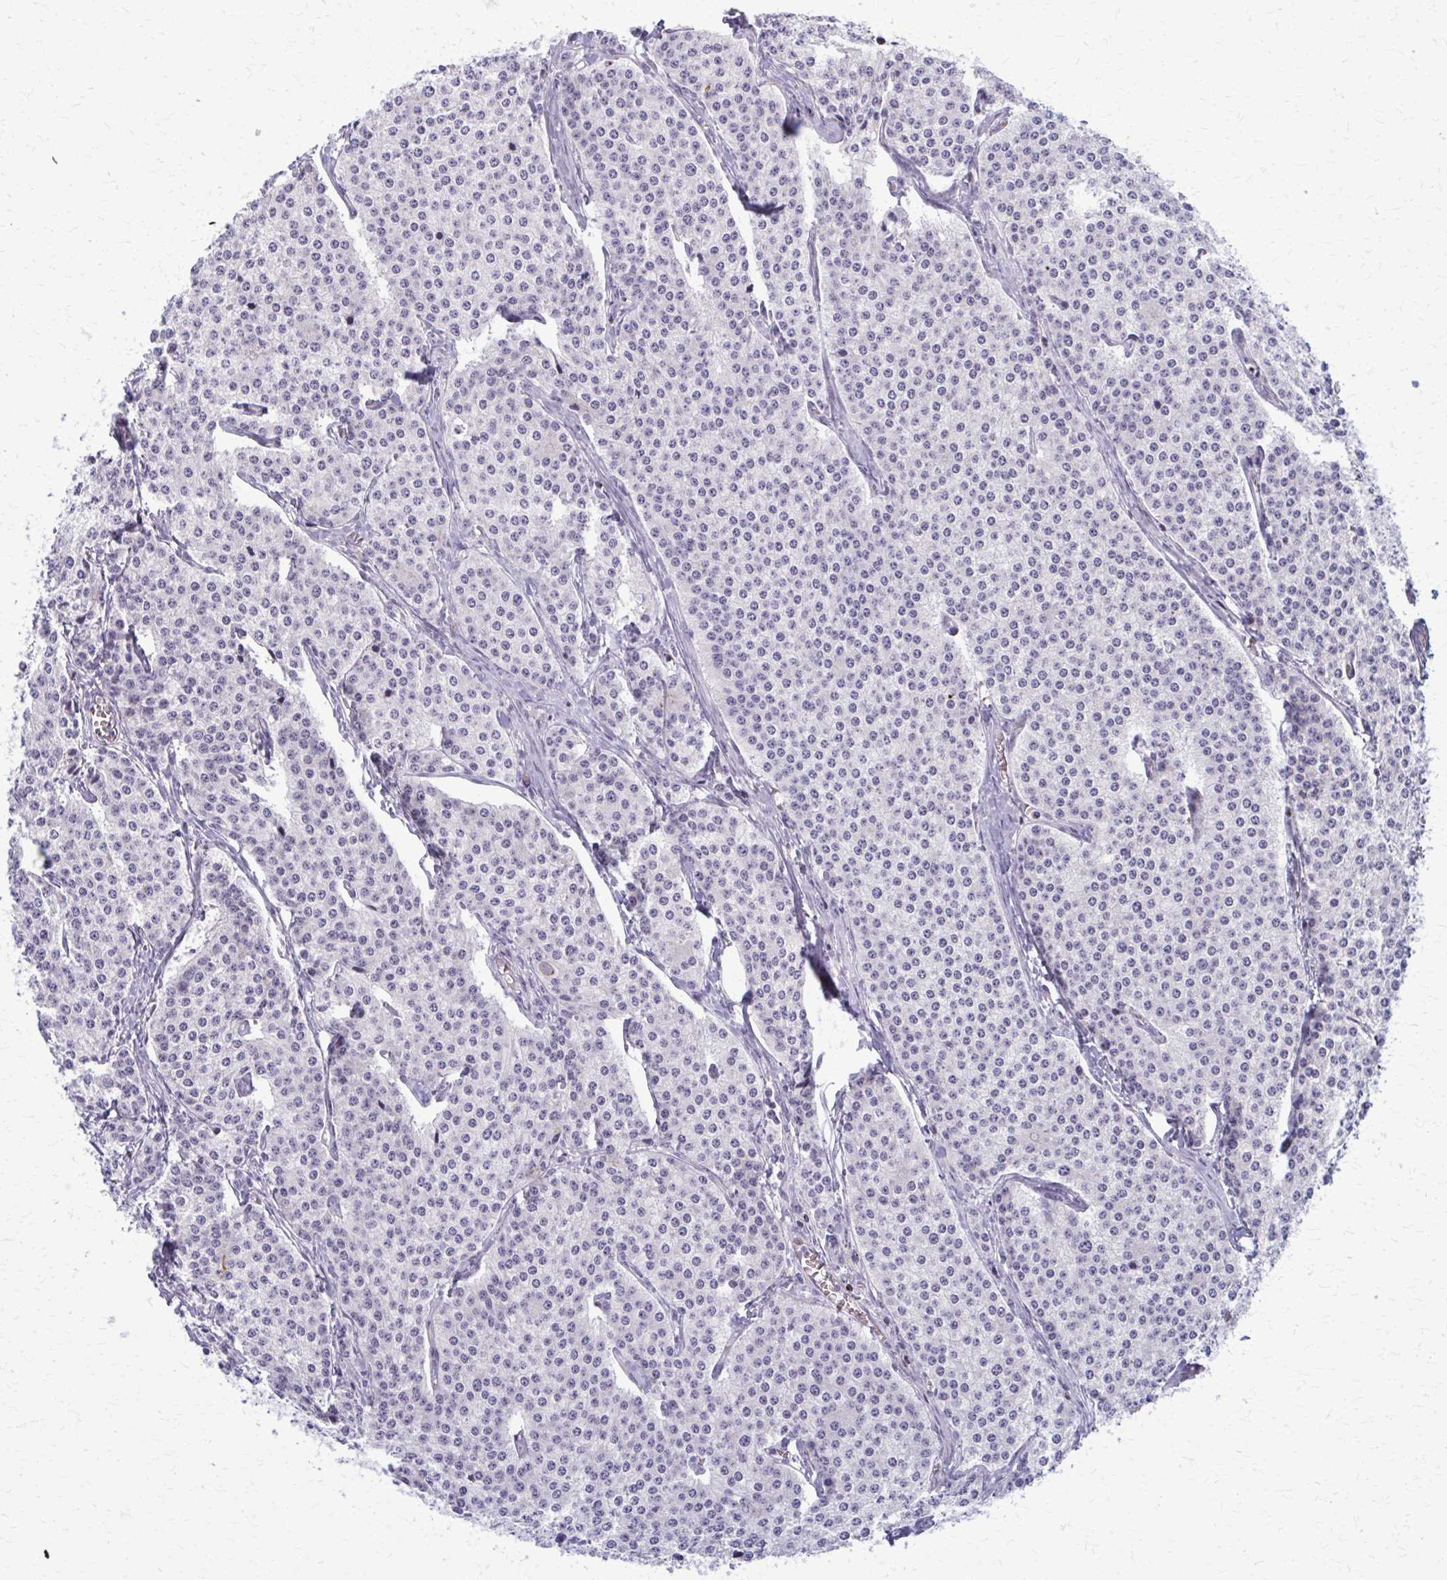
{"staining": {"intensity": "negative", "quantity": "none", "location": "none"}, "tissue": "carcinoid", "cell_type": "Tumor cells", "image_type": "cancer", "snomed": [{"axis": "morphology", "description": "Carcinoid, malignant, NOS"}, {"axis": "topography", "description": "Small intestine"}], "caption": "IHC of human carcinoid exhibits no positivity in tumor cells. The staining was performed using DAB to visualize the protein expression in brown, while the nuclei were stained in blue with hematoxylin (Magnification: 20x).", "gene": "PEDS1", "patient": {"sex": "female", "age": 64}}